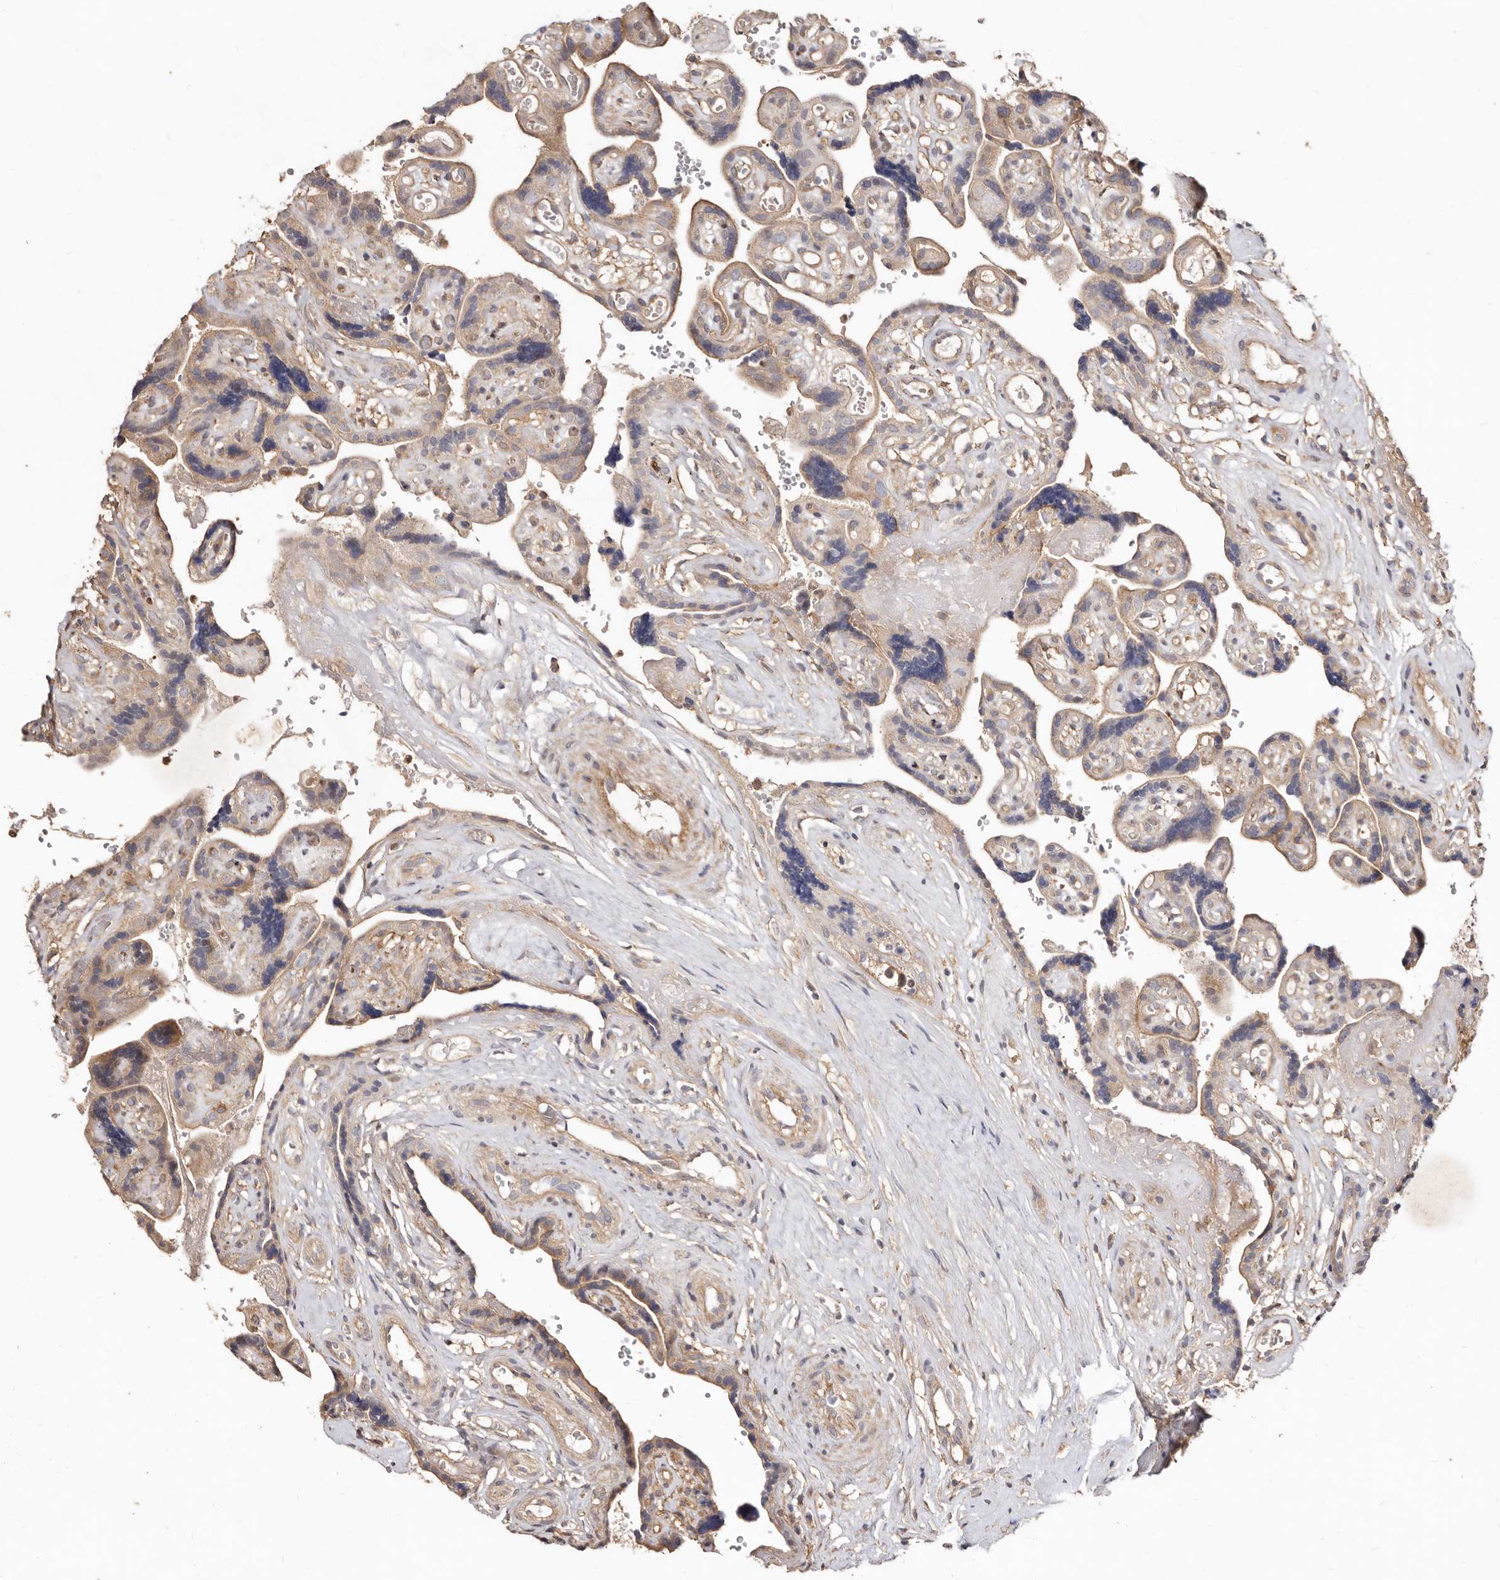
{"staining": {"intensity": "weak", "quantity": ">75%", "location": "cytoplasmic/membranous"}, "tissue": "placenta", "cell_type": "Decidual cells", "image_type": "normal", "snomed": [{"axis": "morphology", "description": "Normal tissue, NOS"}, {"axis": "topography", "description": "Placenta"}], "caption": "This is an image of immunohistochemistry (IHC) staining of benign placenta, which shows weak expression in the cytoplasmic/membranous of decidual cells.", "gene": "LRRC25", "patient": {"sex": "female", "age": 30}}